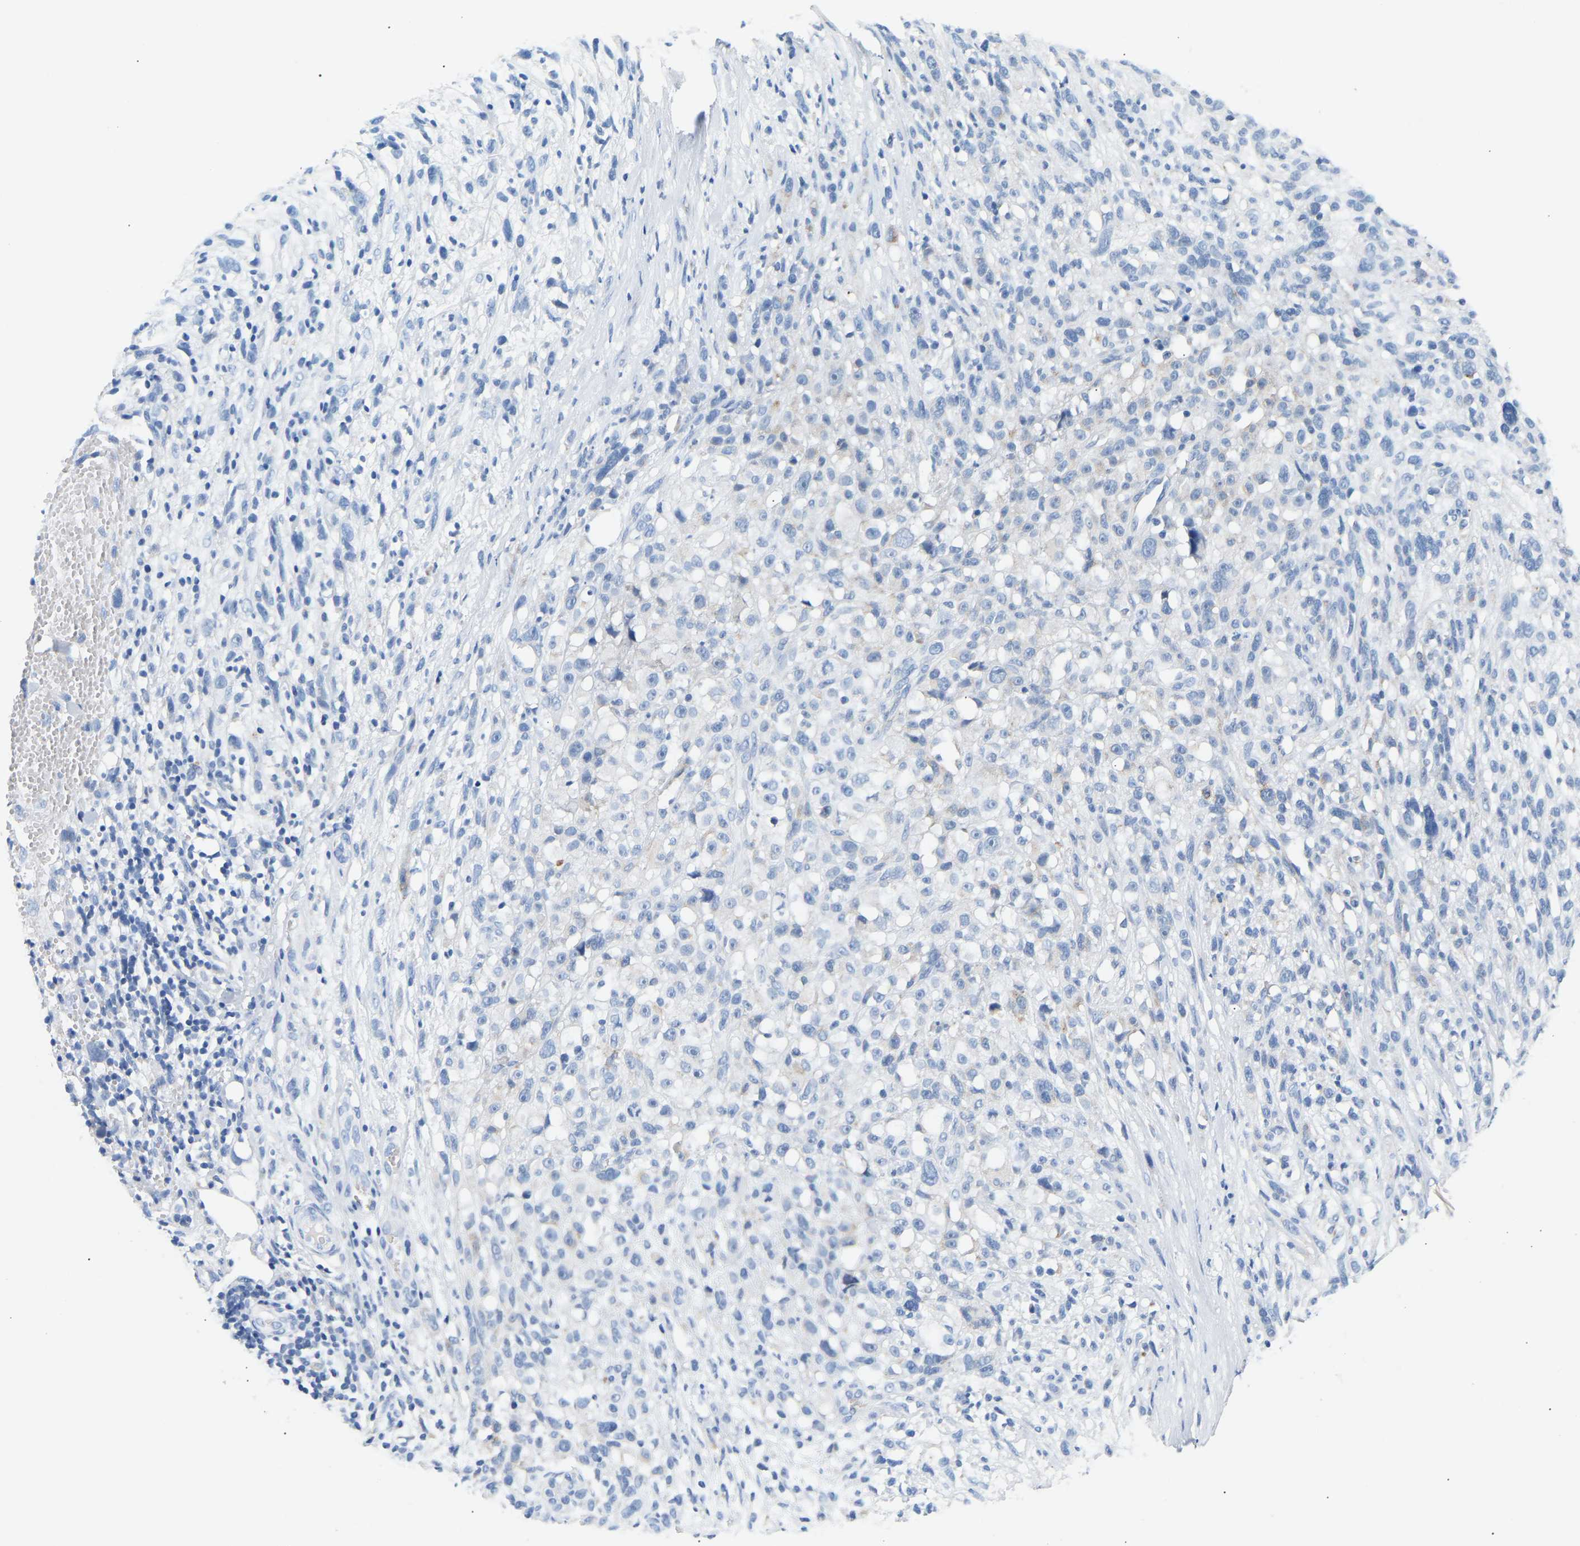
{"staining": {"intensity": "negative", "quantity": "none", "location": "none"}, "tissue": "melanoma", "cell_type": "Tumor cells", "image_type": "cancer", "snomed": [{"axis": "morphology", "description": "Malignant melanoma, NOS"}, {"axis": "topography", "description": "Skin"}], "caption": "Immunohistochemistry (IHC) of melanoma shows no staining in tumor cells.", "gene": "PEX1", "patient": {"sex": "female", "age": 55}}